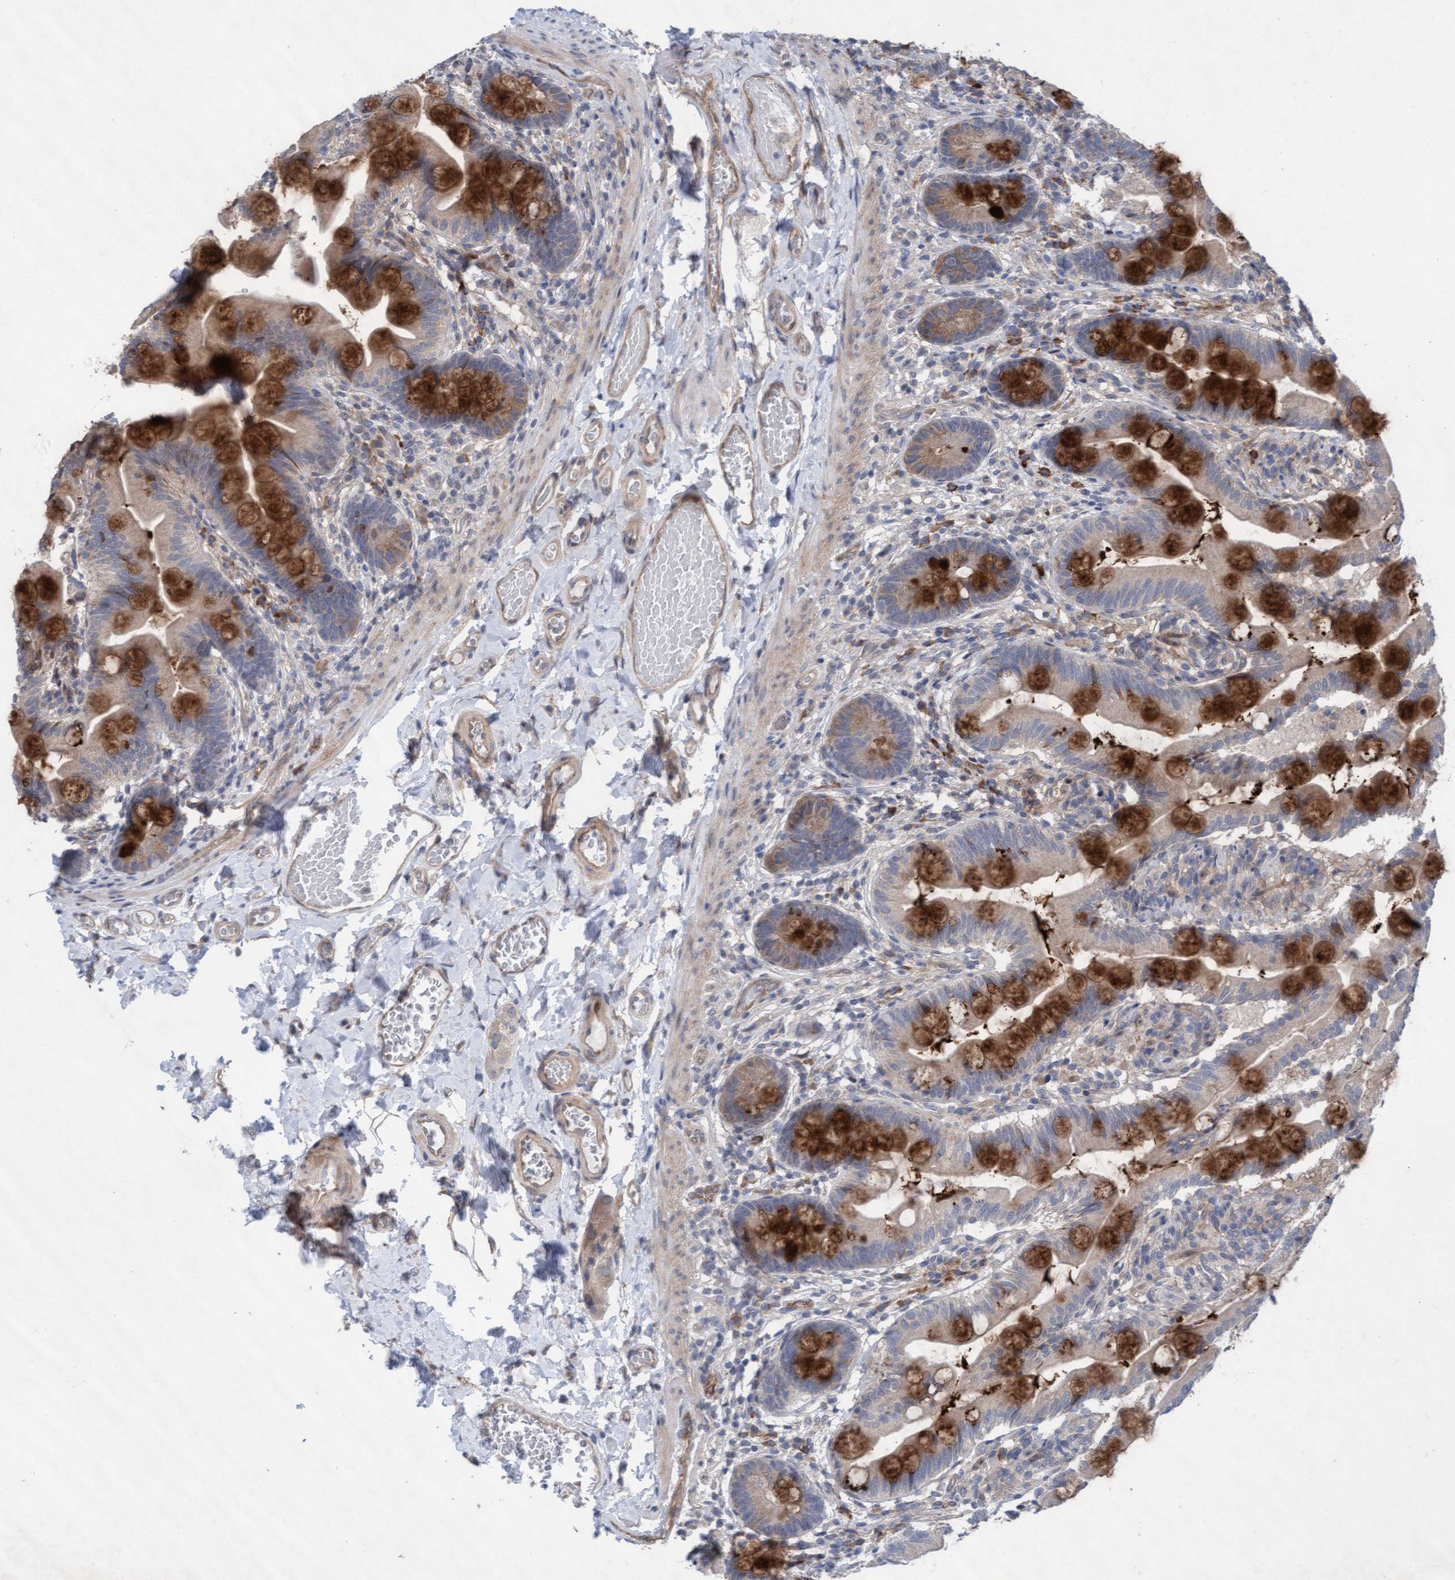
{"staining": {"intensity": "strong", "quantity": ">75%", "location": "cytoplasmic/membranous"}, "tissue": "small intestine", "cell_type": "Glandular cells", "image_type": "normal", "snomed": [{"axis": "morphology", "description": "Normal tissue, NOS"}, {"axis": "topography", "description": "Small intestine"}], "caption": "Glandular cells exhibit high levels of strong cytoplasmic/membranous expression in approximately >75% of cells in unremarkable human small intestine. (DAB (3,3'-diaminobenzidine) = brown stain, brightfield microscopy at high magnification).", "gene": "PLCD1", "patient": {"sex": "female", "age": 56}}